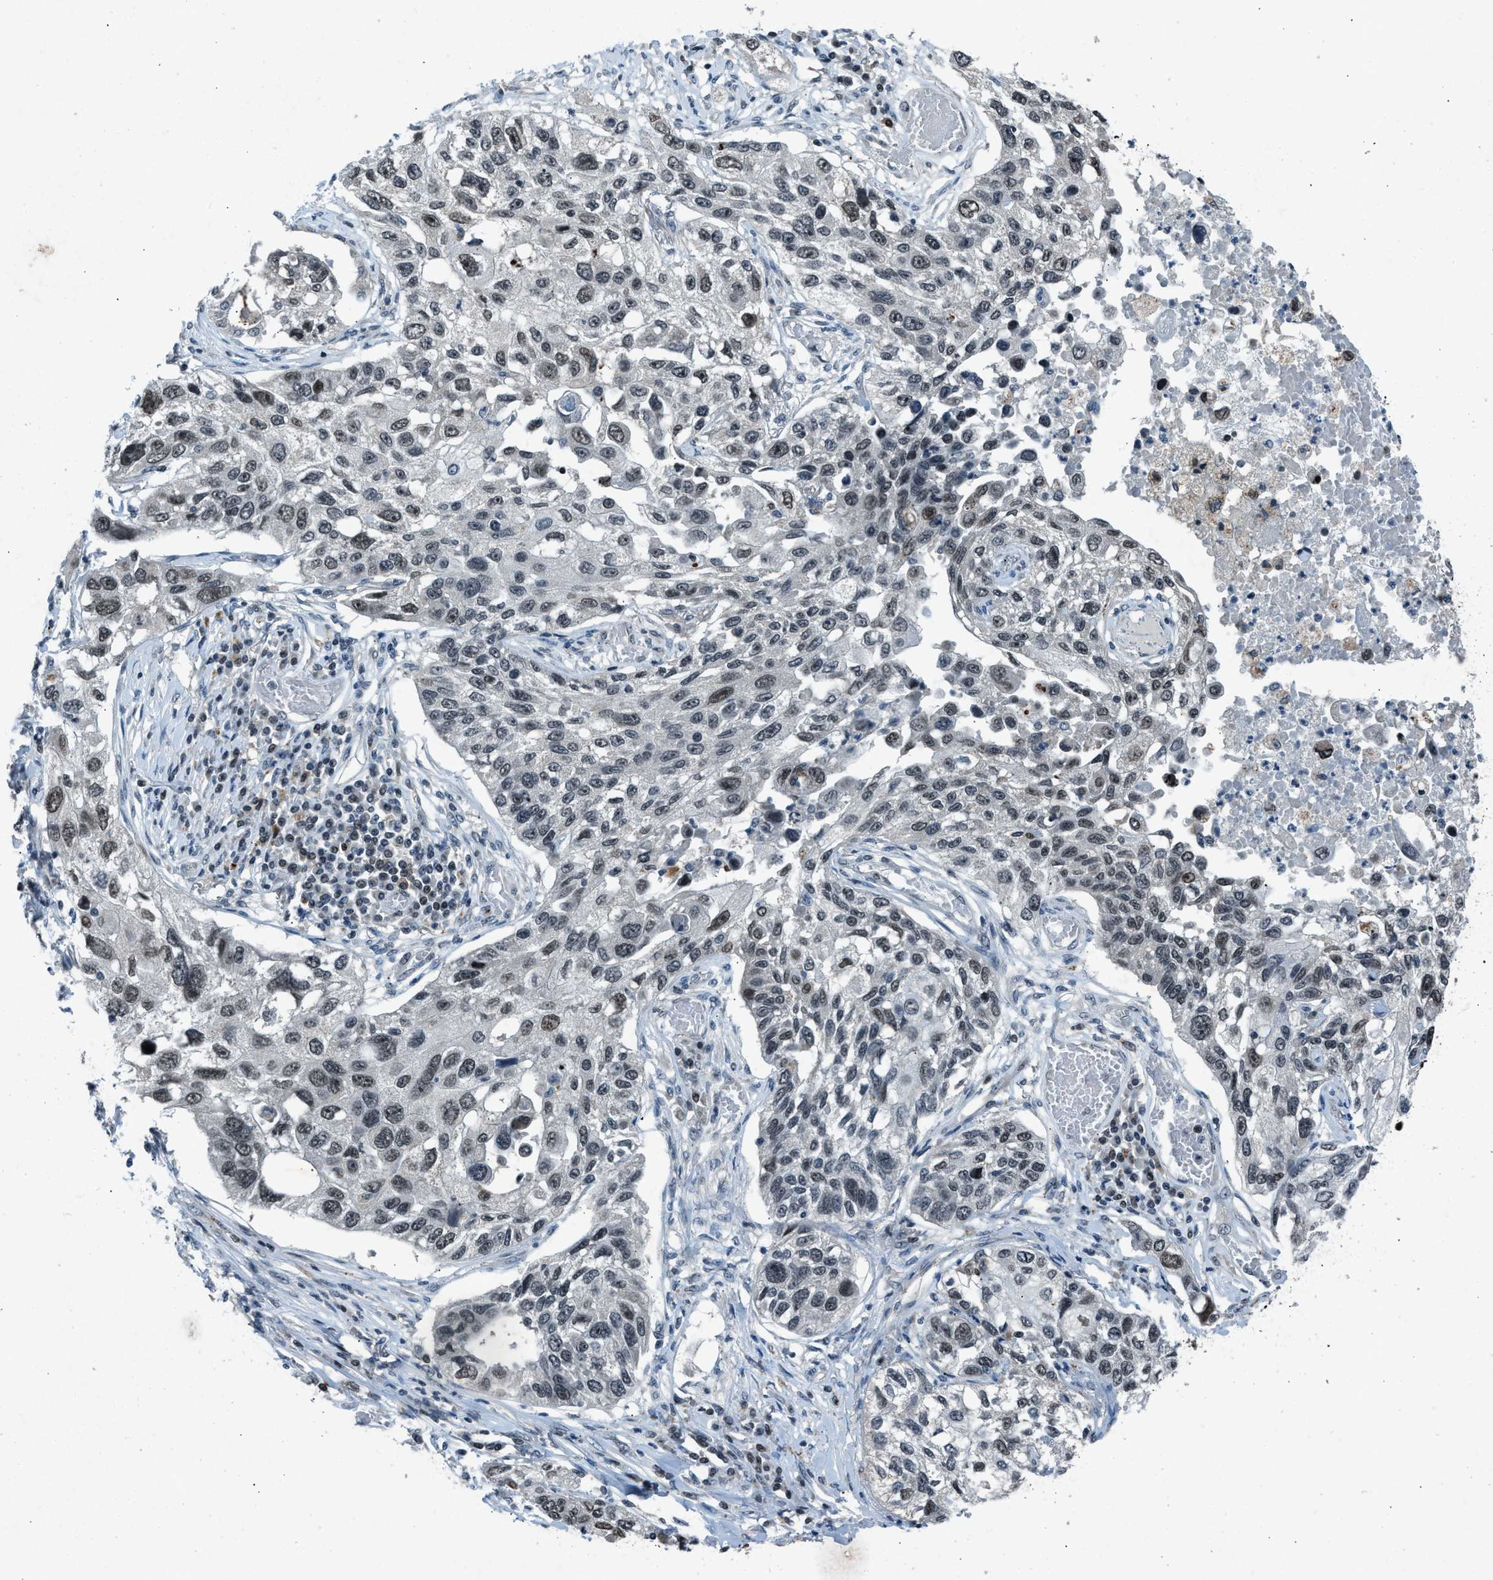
{"staining": {"intensity": "moderate", "quantity": "<25%", "location": "nuclear"}, "tissue": "lung cancer", "cell_type": "Tumor cells", "image_type": "cancer", "snomed": [{"axis": "morphology", "description": "Squamous cell carcinoma, NOS"}, {"axis": "topography", "description": "Lung"}], "caption": "Lung cancer (squamous cell carcinoma) tissue demonstrates moderate nuclear expression in about <25% of tumor cells, visualized by immunohistochemistry. The protein is stained brown, and the nuclei are stained in blue (DAB (3,3'-diaminobenzidine) IHC with brightfield microscopy, high magnification).", "gene": "ADCY1", "patient": {"sex": "male", "age": 71}}